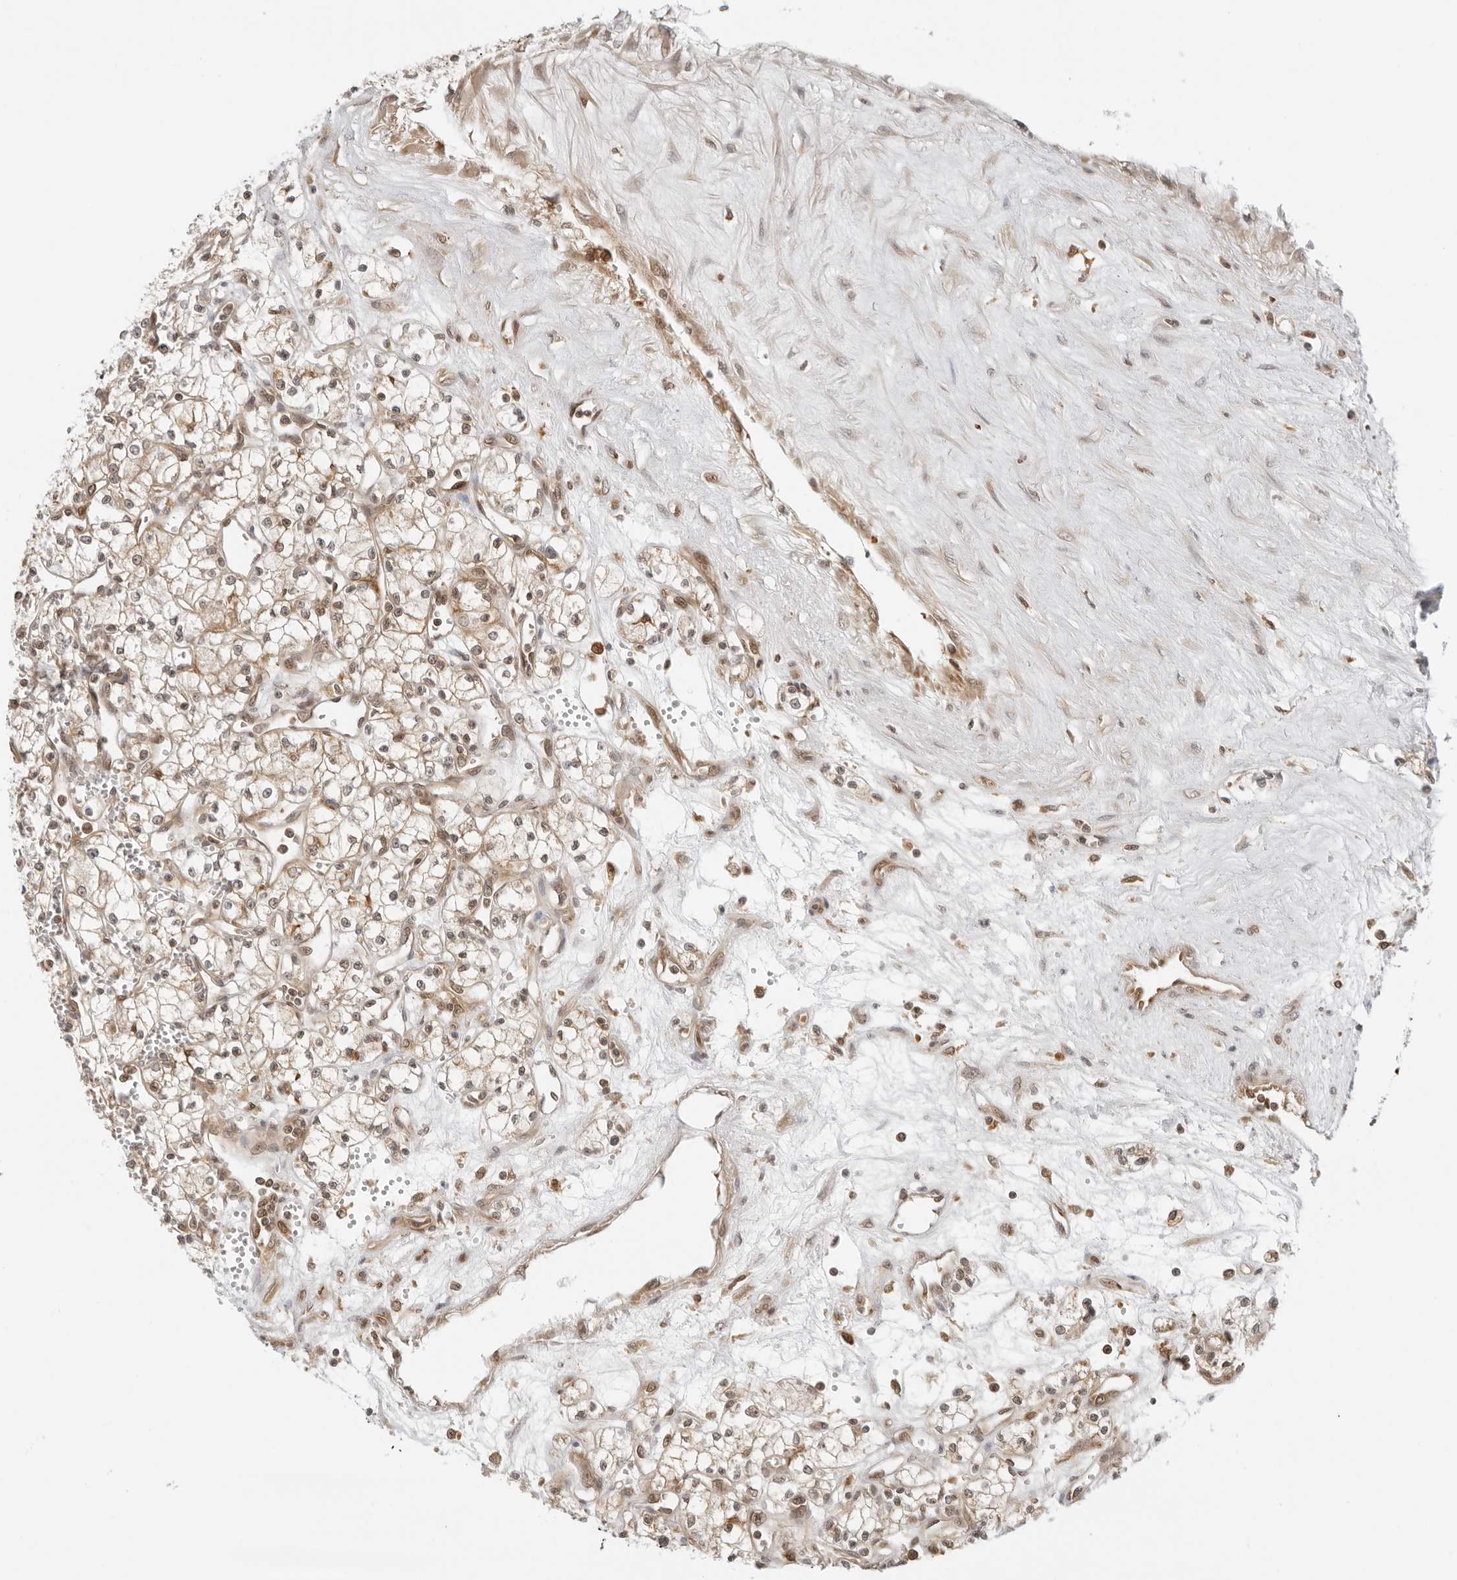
{"staining": {"intensity": "weak", "quantity": "25%-75%", "location": "cytoplasmic/membranous,nuclear"}, "tissue": "renal cancer", "cell_type": "Tumor cells", "image_type": "cancer", "snomed": [{"axis": "morphology", "description": "Adenocarcinoma, NOS"}, {"axis": "topography", "description": "Kidney"}], "caption": "The immunohistochemical stain shows weak cytoplasmic/membranous and nuclear positivity in tumor cells of renal cancer (adenocarcinoma) tissue.", "gene": "RC3H1", "patient": {"sex": "male", "age": 59}}